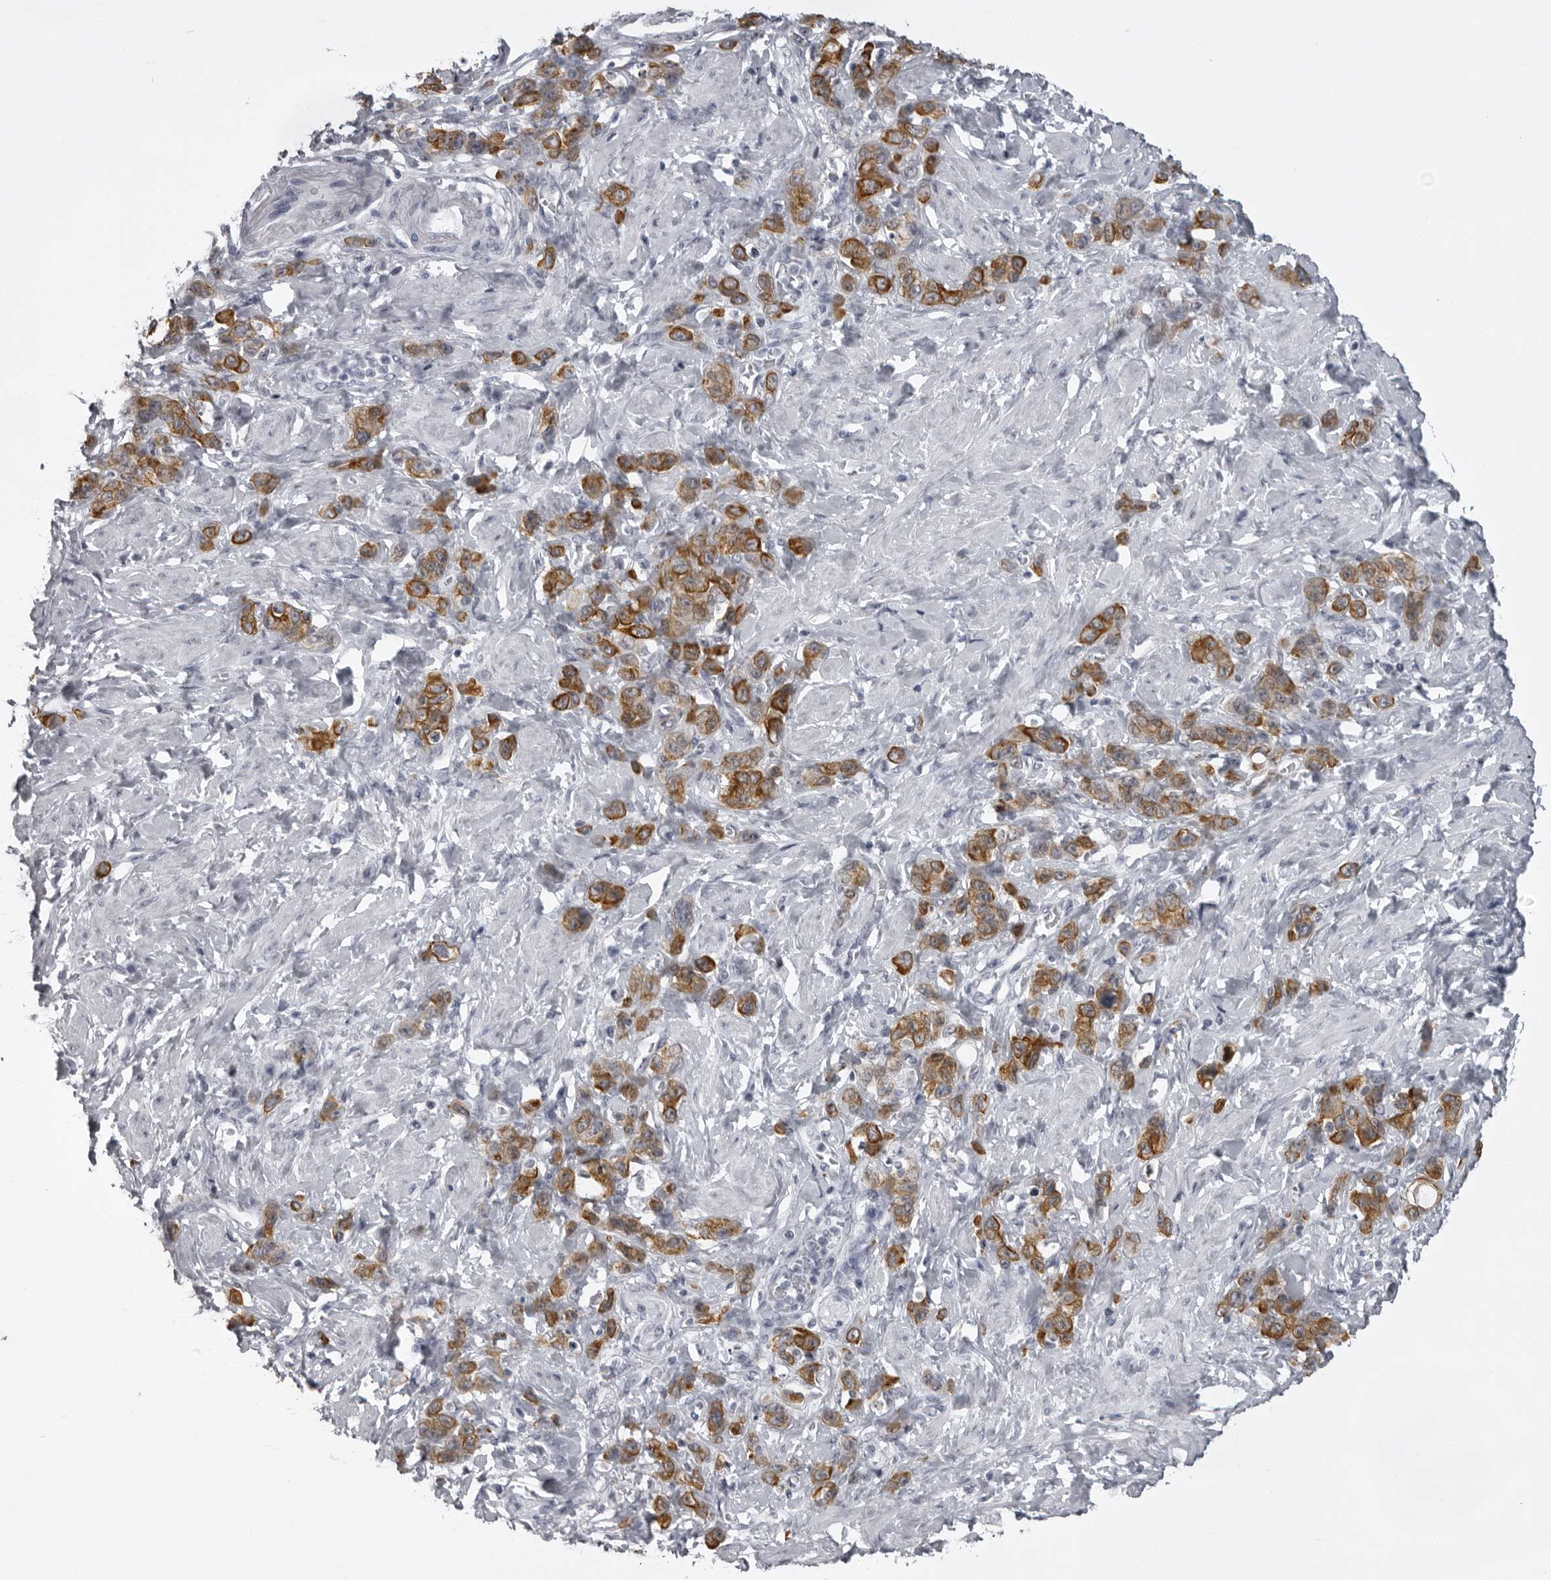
{"staining": {"intensity": "moderate", "quantity": ">75%", "location": "cytoplasmic/membranous"}, "tissue": "stomach cancer", "cell_type": "Tumor cells", "image_type": "cancer", "snomed": [{"axis": "morphology", "description": "Adenocarcinoma, NOS"}, {"axis": "topography", "description": "Stomach"}], "caption": "Immunohistochemistry (IHC) photomicrograph of stomach adenocarcinoma stained for a protein (brown), which displays medium levels of moderate cytoplasmic/membranous expression in about >75% of tumor cells.", "gene": "UROD", "patient": {"sex": "male", "age": 82}}